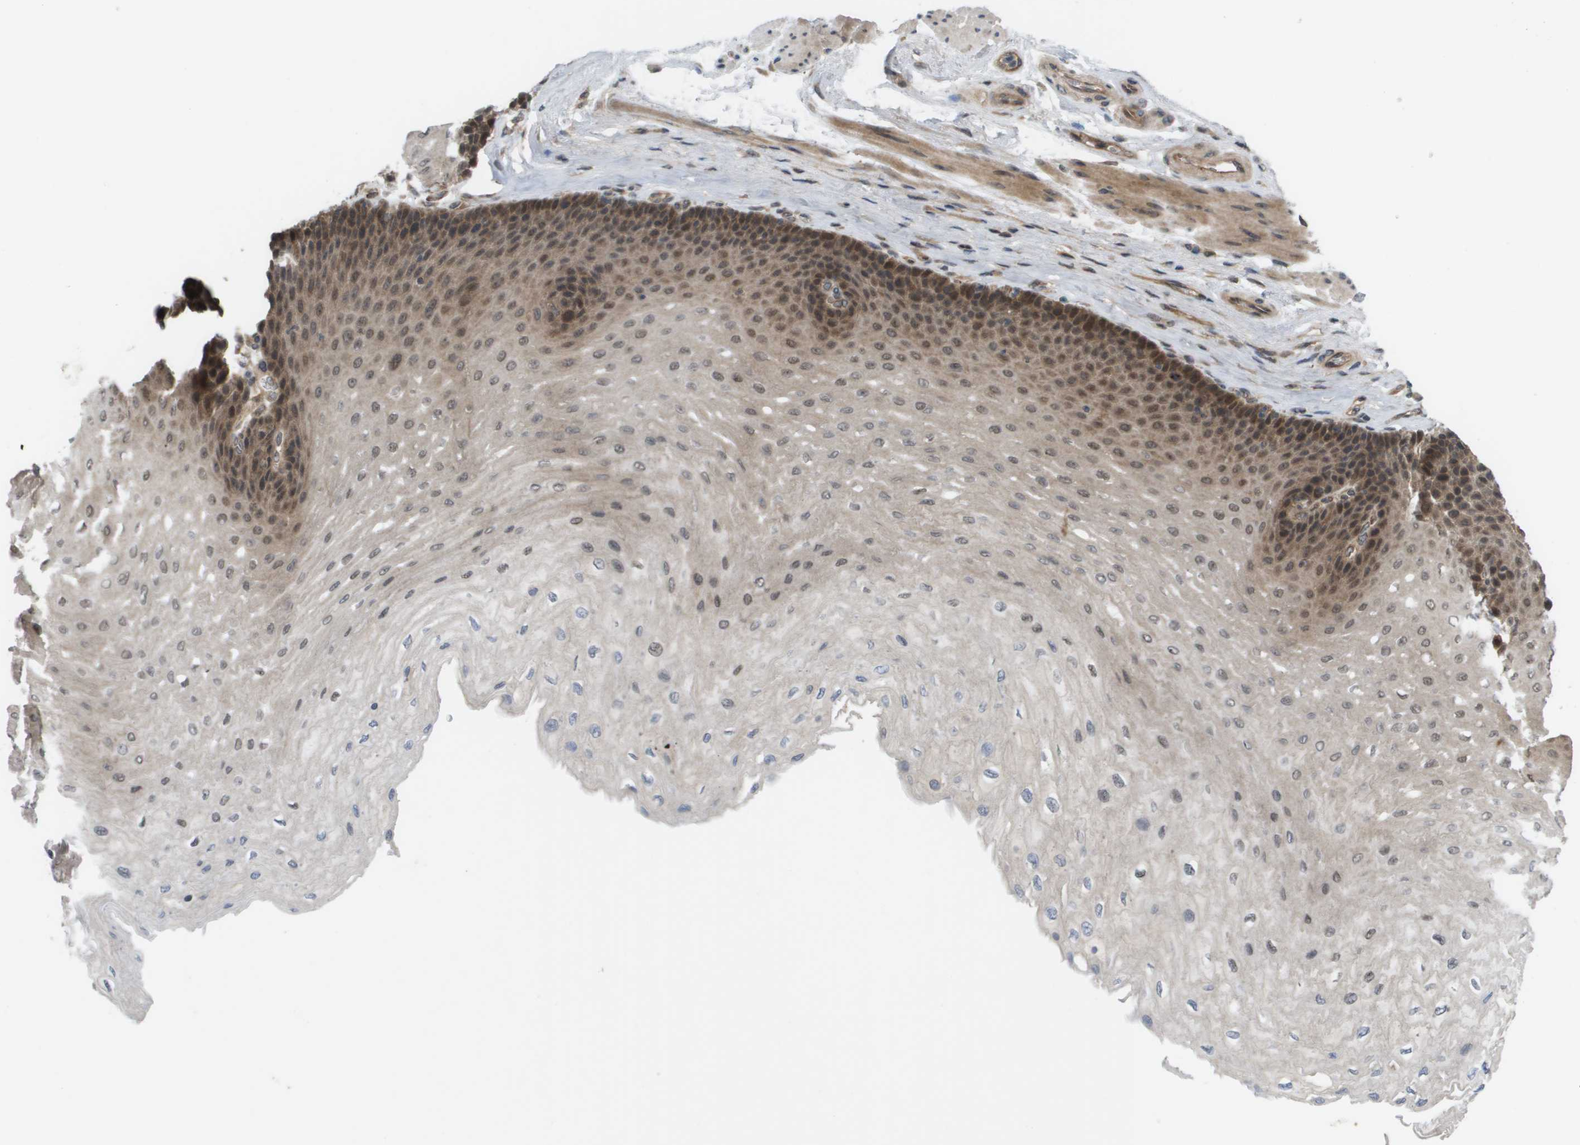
{"staining": {"intensity": "moderate", "quantity": "25%-75%", "location": "cytoplasmic/membranous,nuclear"}, "tissue": "esophagus", "cell_type": "Squamous epithelial cells", "image_type": "normal", "snomed": [{"axis": "morphology", "description": "Normal tissue, NOS"}, {"axis": "topography", "description": "Esophagus"}], "caption": "DAB immunohistochemical staining of unremarkable human esophagus displays moderate cytoplasmic/membranous,nuclear protein positivity in approximately 25%-75% of squamous epithelial cells.", "gene": "CTPS2", "patient": {"sex": "female", "age": 72}}